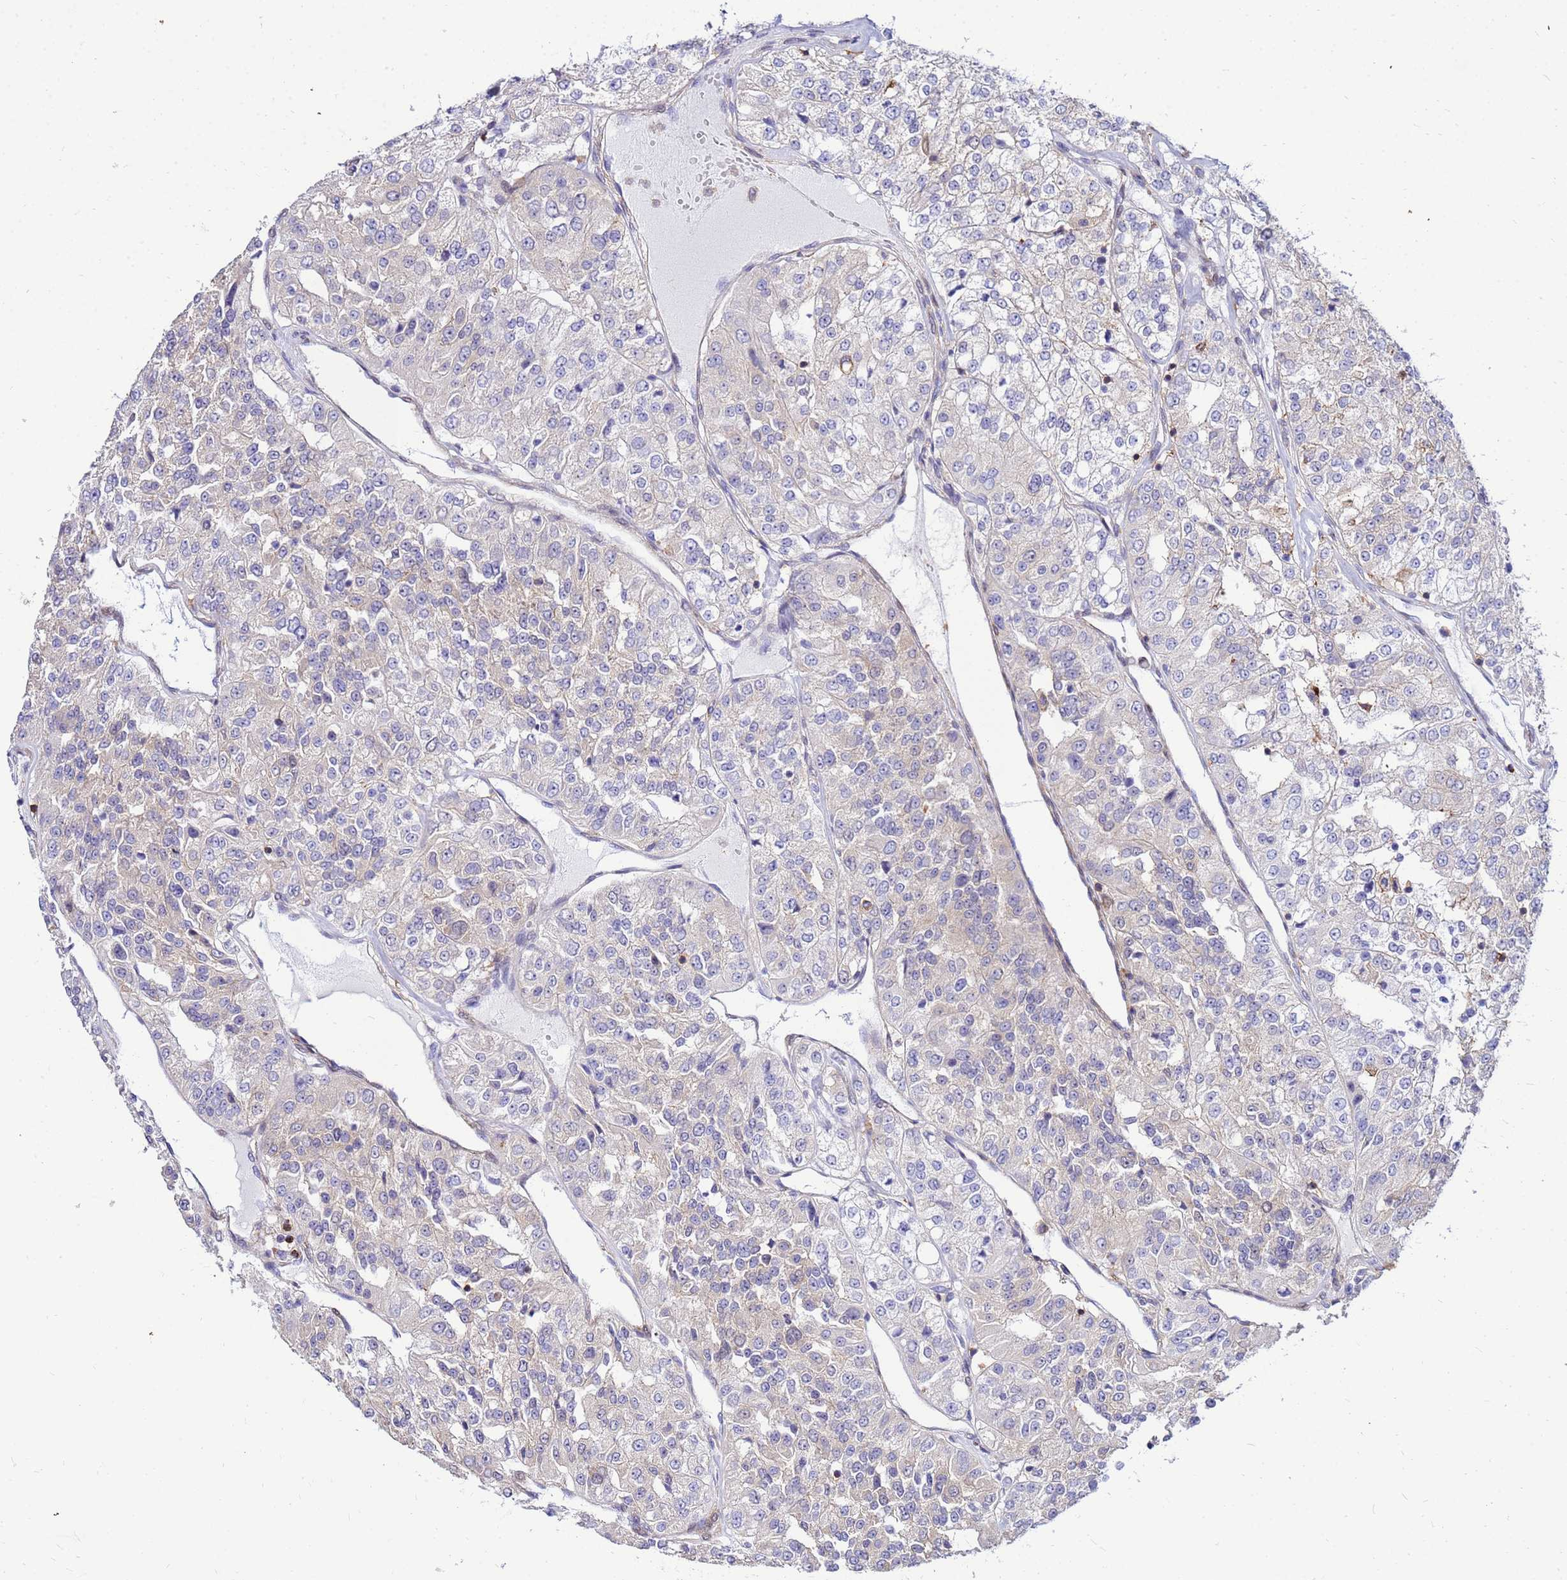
{"staining": {"intensity": "negative", "quantity": "none", "location": "none"}, "tissue": "renal cancer", "cell_type": "Tumor cells", "image_type": "cancer", "snomed": [{"axis": "morphology", "description": "Adenocarcinoma, NOS"}, {"axis": "topography", "description": "Kidney"}], "caption": "Tumor cells are negative for protein expression in human renal cancer.", "gene": "DBNDD2", "patient": {"sex": "female", "age": 63}}